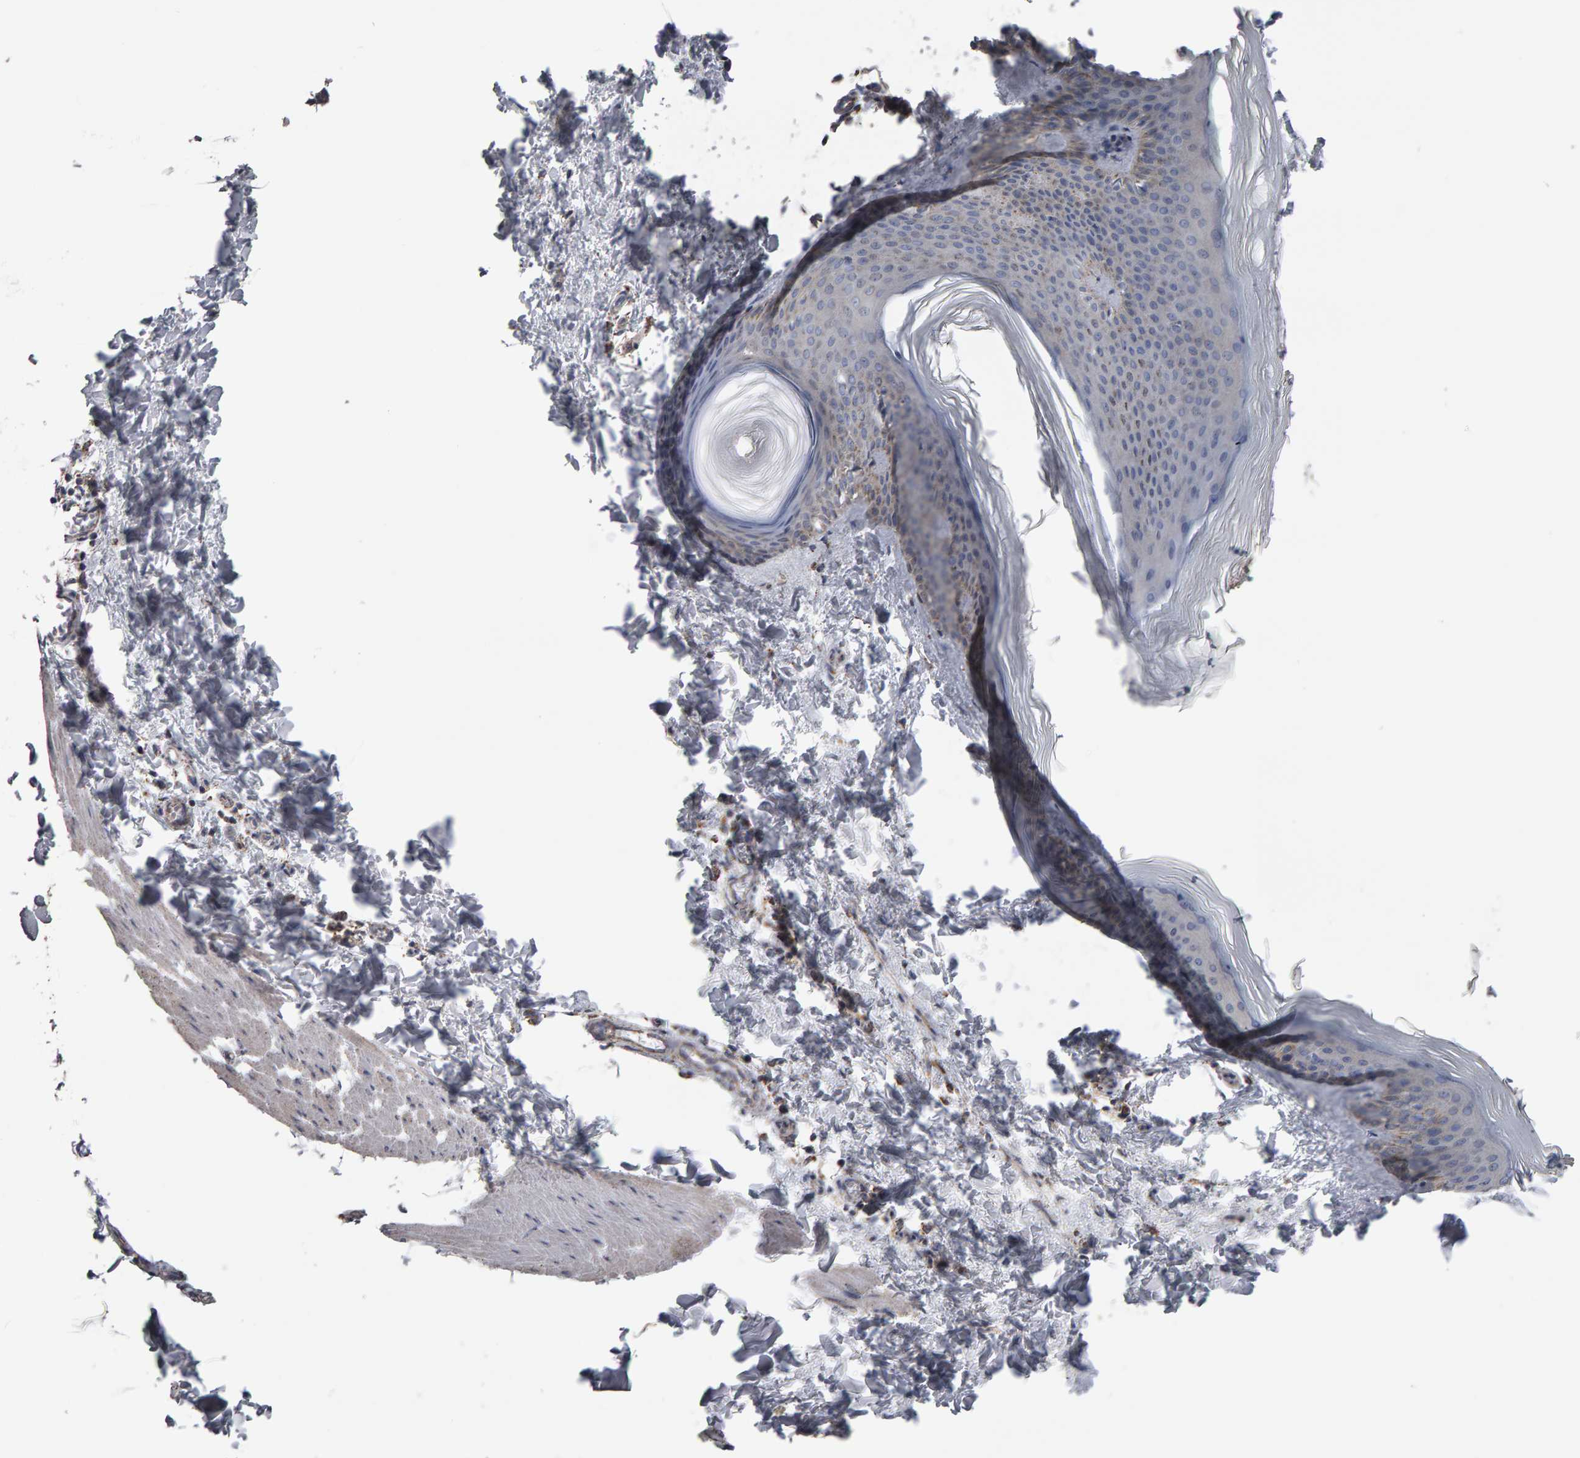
{"staining": {"intensity": "moderate", "quantity": ">75%", "location": "cytoplasmic/membranous"}, "tissue": "skin", "cell_type": "Fibroblasts", "image_type": "normal", "snomed": [{"axis": "morphology", "description": "Normal tissue, NOS"}, {"axis": "topography", "description": "Skin"}], "caption": "High-power microscopy captured an immunohistochemistry (IHC) histopathology image of unremarkable skin, revealing moderate cytoplasmic/membranous staining in approximately >75% of fibroblasts. The staining was performed using DAB to visualize the protein expression in brown, while the nuclei were stained in blue with hematoxylin (Magnification: 20x).", "gene": "TOM1L1", "patient": {"sex": "female", "age": 27}}